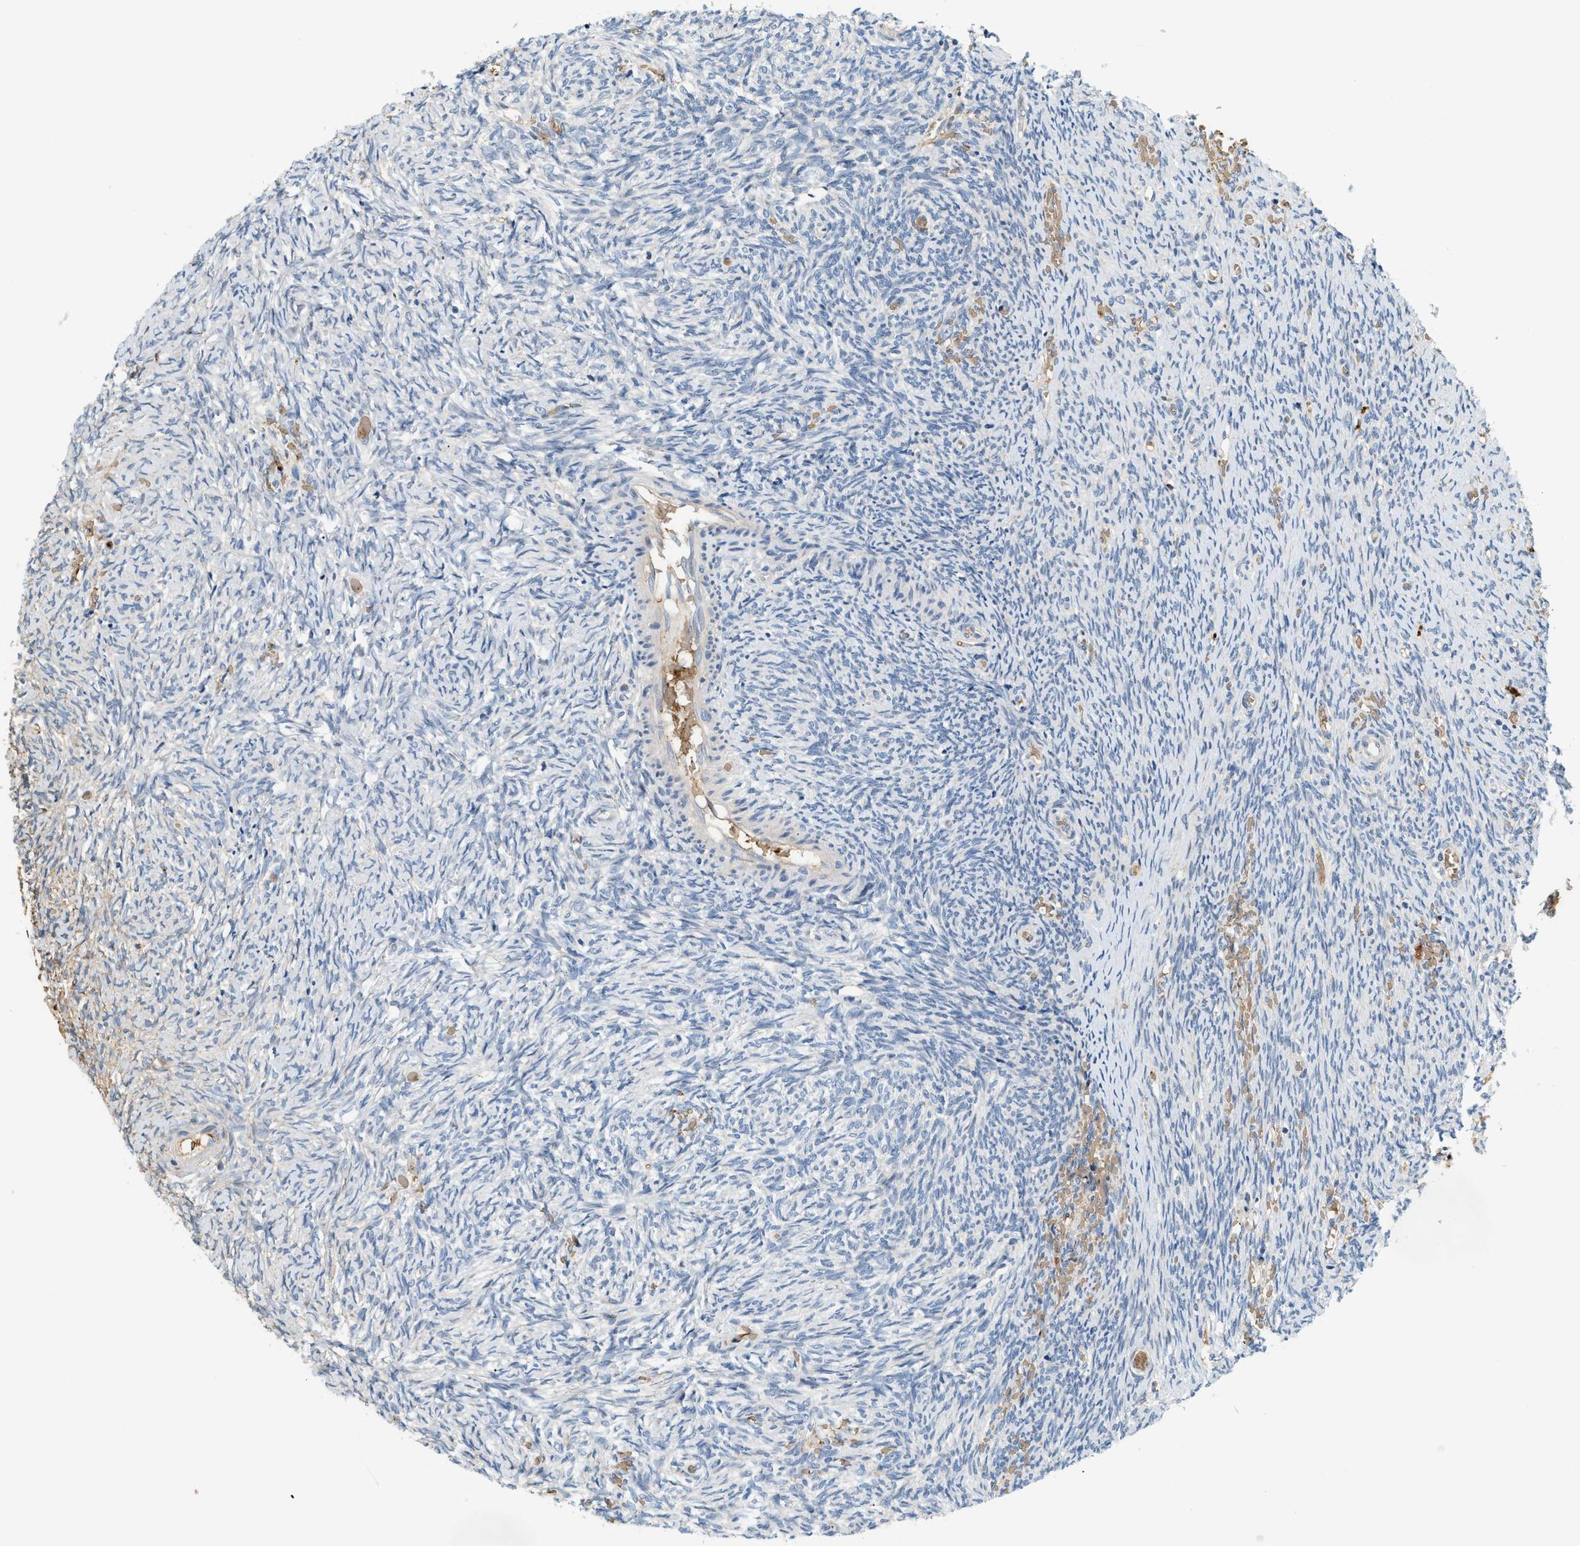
{"staining": {"intensity": "negative", "quantity": "none", "location": "none"}, "tissue": "ovary", "cell_type": "Ovarian stroma cells", "image_type": "normal", "snomed": [{"axis": "morphology", "description": "Normal tissue, NOS"}, {"axis": "topography", "description": "Ovary"}], "caption": "High power microscopy micrograph of an immunohistochemistry image of unremarkable ovary, revealing no significant expression in ovarian stroma cells.", "gene": "CYTH2", "patient": {"sex": "female", "age": 41}}